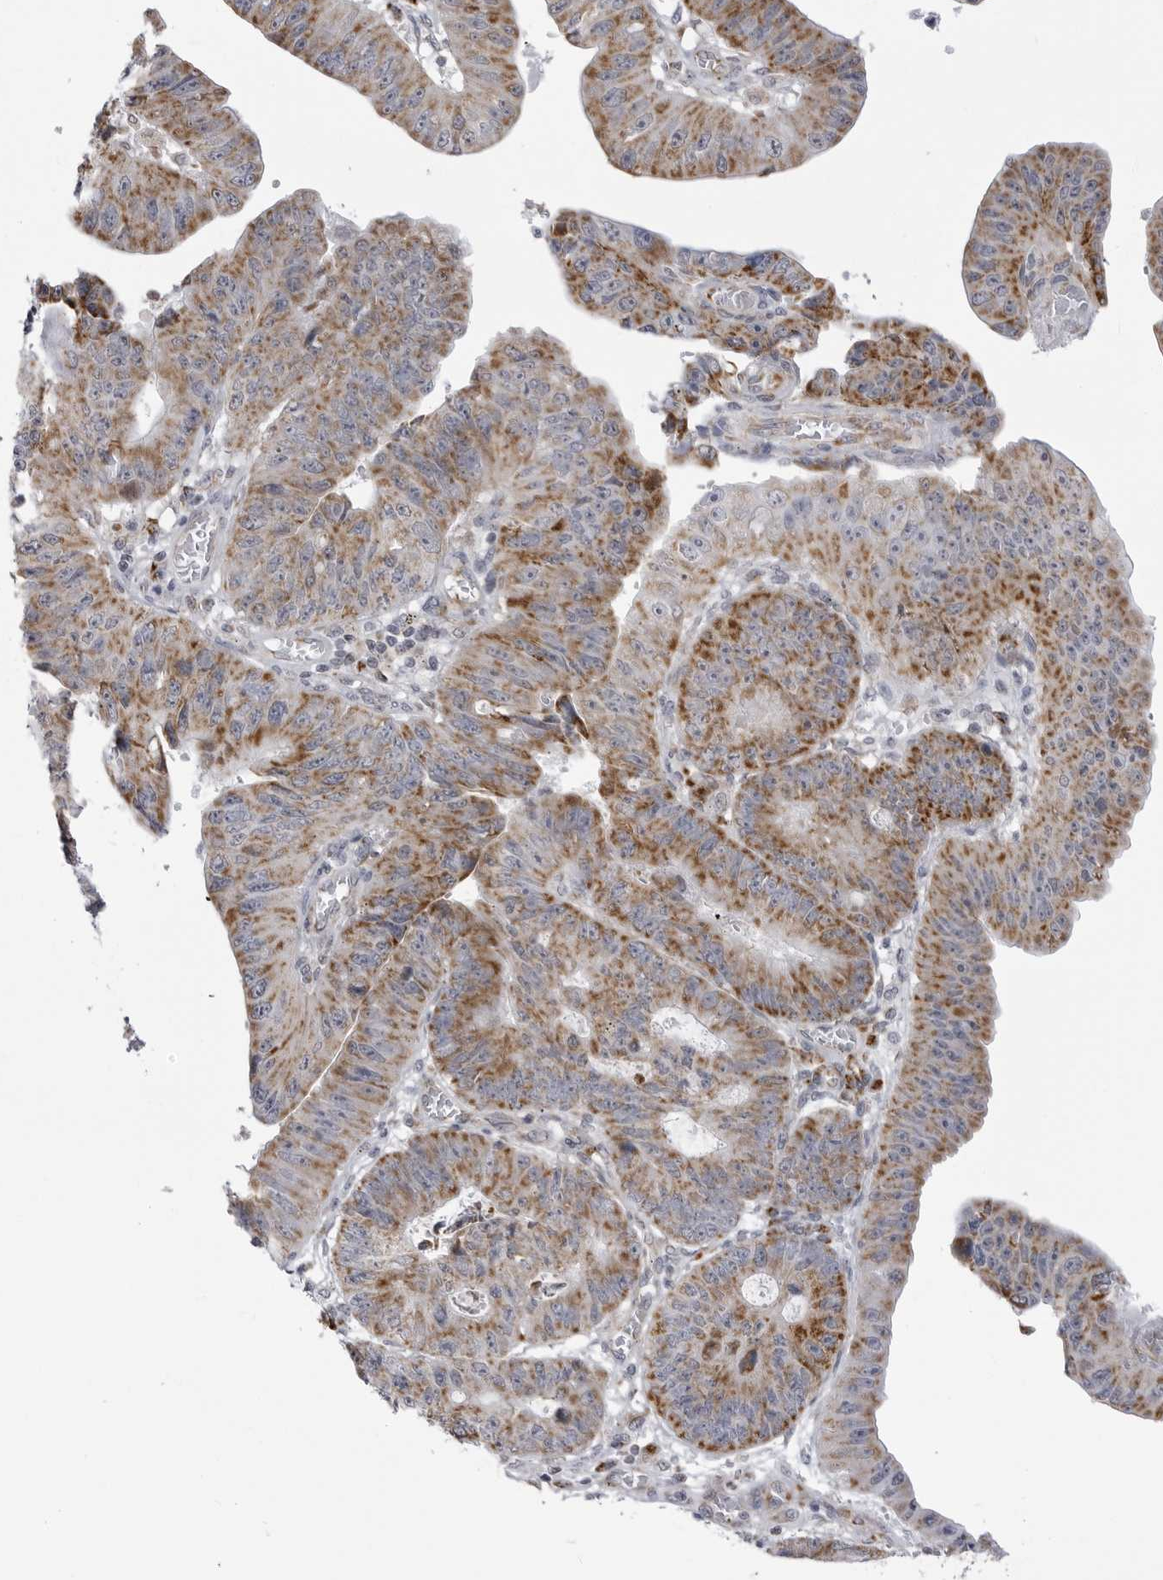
{"staining": {"intensity": "moderate", "quantity": ">75%", "location": "cytoplasmic/membranous"}, "tissue": "stomach cancer", "cell_type": "Tumor cells", "image_type": "cancer", "snomed": [{"axis": "morphology", "description": "Adenocarcinoma, NOS"}, {"axis": "topography", "description": "Stomach"}], "caption": "Immunohistochemistry staining of stomach cancer, which exhibits medium levels of moderate cytoplasmic/membranous expression in about >75% of tumor cells indicating moderate cytoplasmic/membranous protein expression. The staining was performed using DAB (3,3'-diaminobenzidine) (brown) for protein detection and nuclei were counterstained in hematoxylin (blue).", "gene": "FH", "patient": {"sex": "male", "age": 59}}